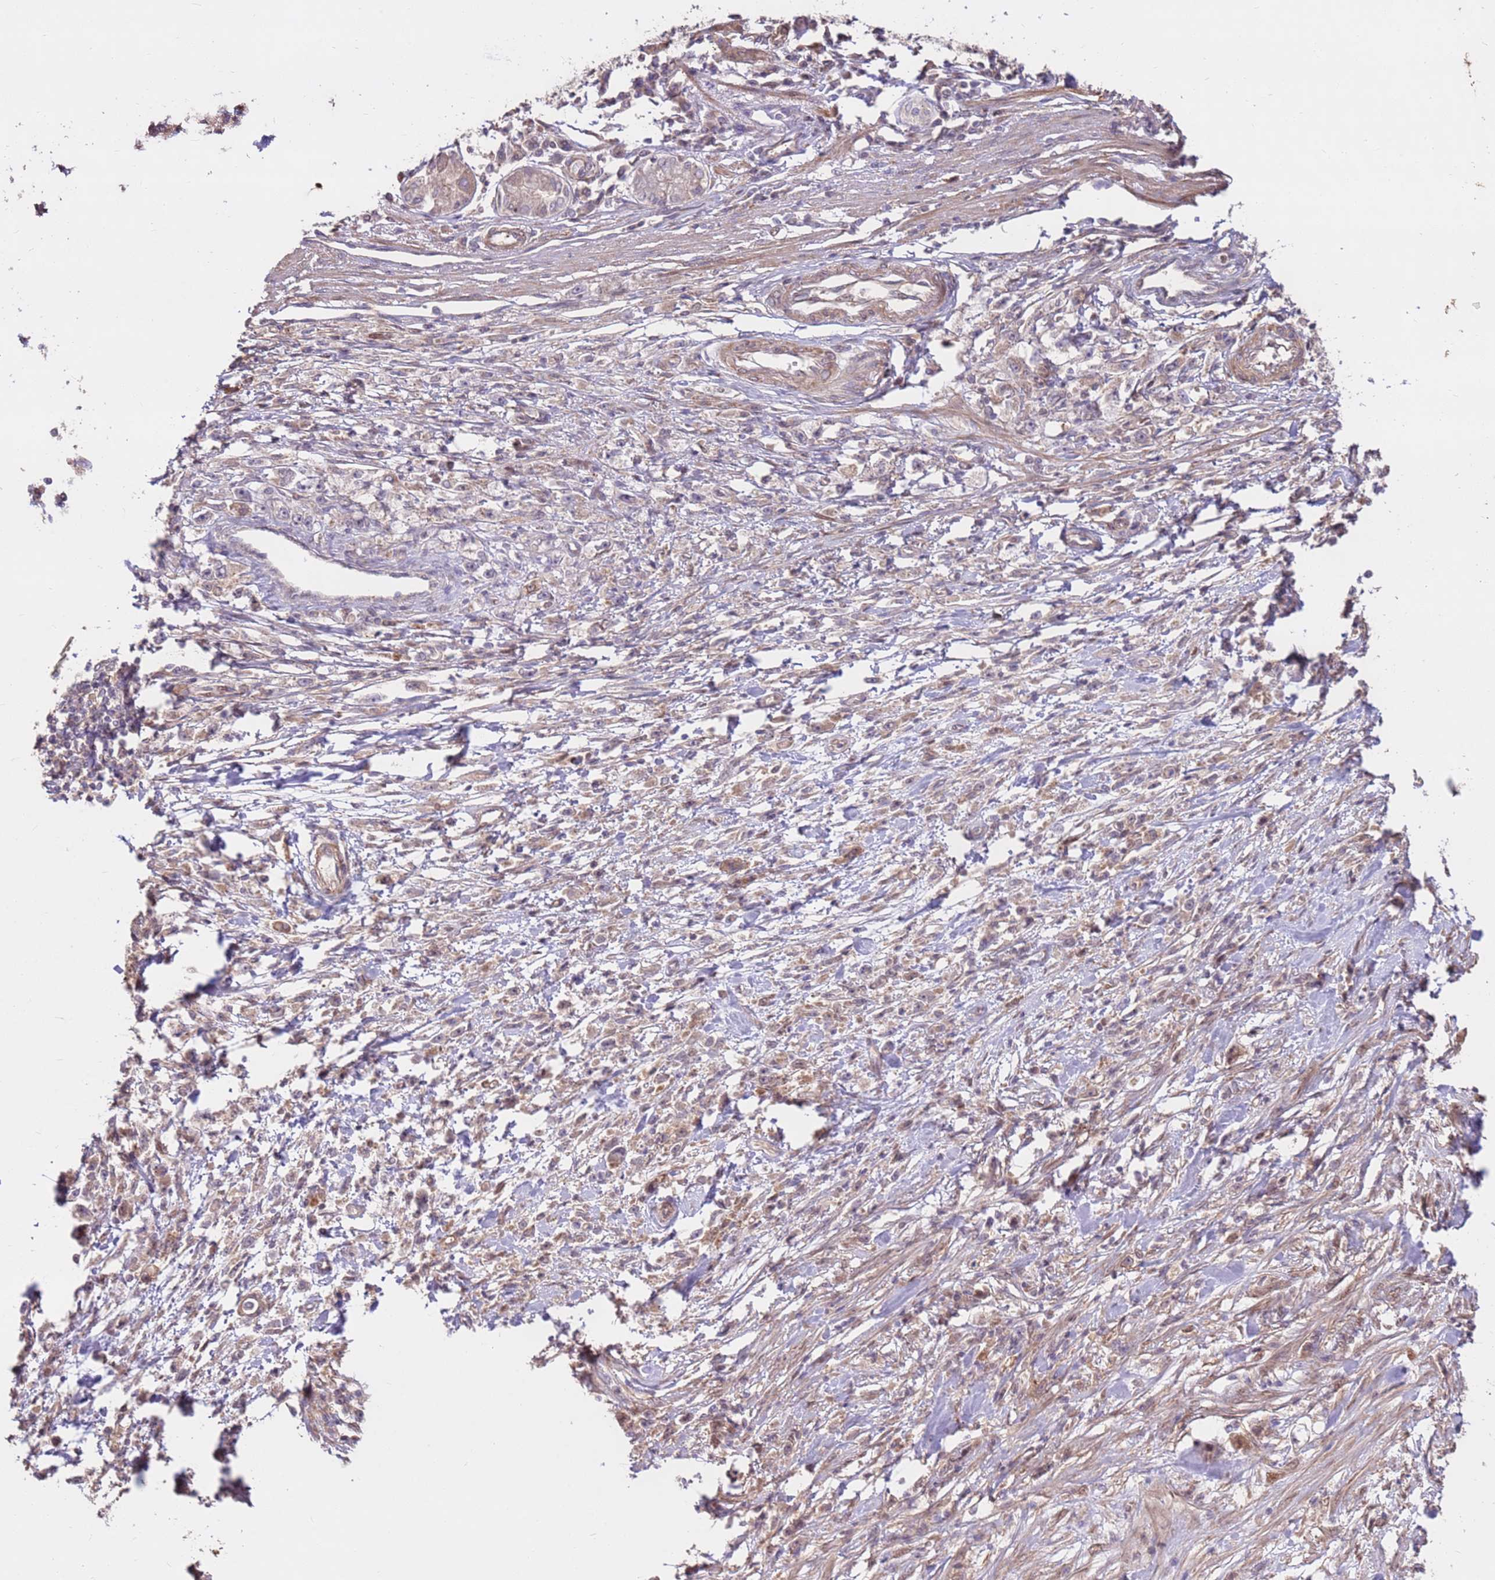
{"staining": {"intensity": "weak", "quantity": "<25%", "location": "cytoplasmic/membranous"}, "tissue": "stomach cancer", "cell_type": "Tumor cells", "image_type": "cancer", "snomed": [{"axis": "morphology", "description": "Adenocarcinoma, NOS"}, {"axis": "topography", "description": "Stomach"}], "caption": "Immunohistochemistry histopathology image of neoplastic tissue: human stomach cancer stained with DAB reveals no significant protein staining in tumor cells.", "gene": "CCDC112", "patient": {"sex": "female", "age": 59}}